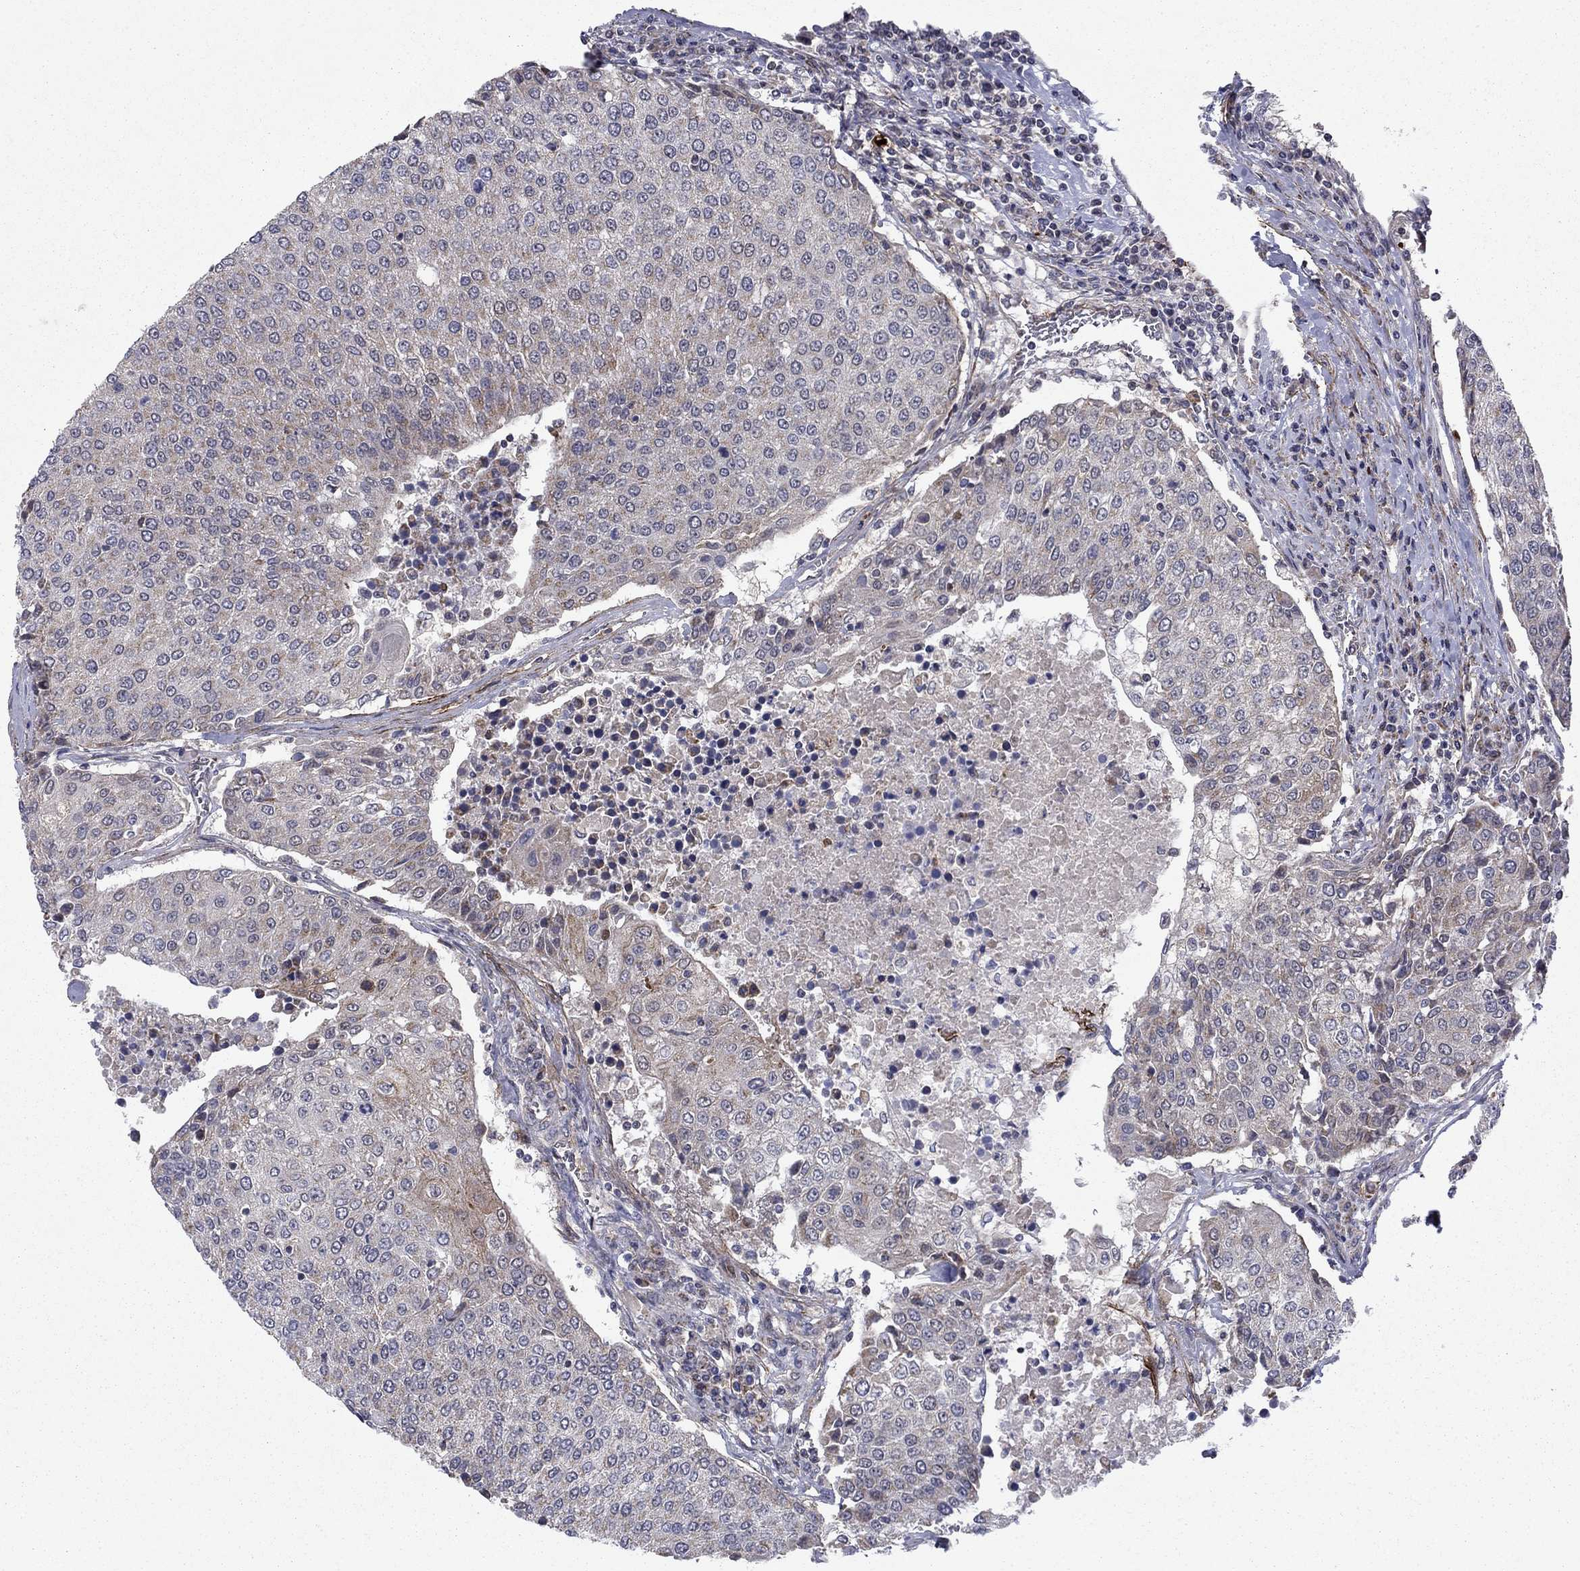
{"staining": {"intensity": "weak", "quantity": "<25%", "location": "cytoplasmic/membranous"}, "tissue": "urothelial cancer", "cell_type": "Tumor cells", "image_type": "cancer", "snomed": [{"axis": "morphology", "description": "Urothelial carcinoma, High grade"}, {"axis": "topography", "description": "Urinary bladder"}], "caption": "The immunohistochemistry histopathology image has no significant staining in tumor cells of urothelial carcinoma (high-grade) tissue.", "gene": "DOP1B", "patient": {"sex": "female", "age": 85}}